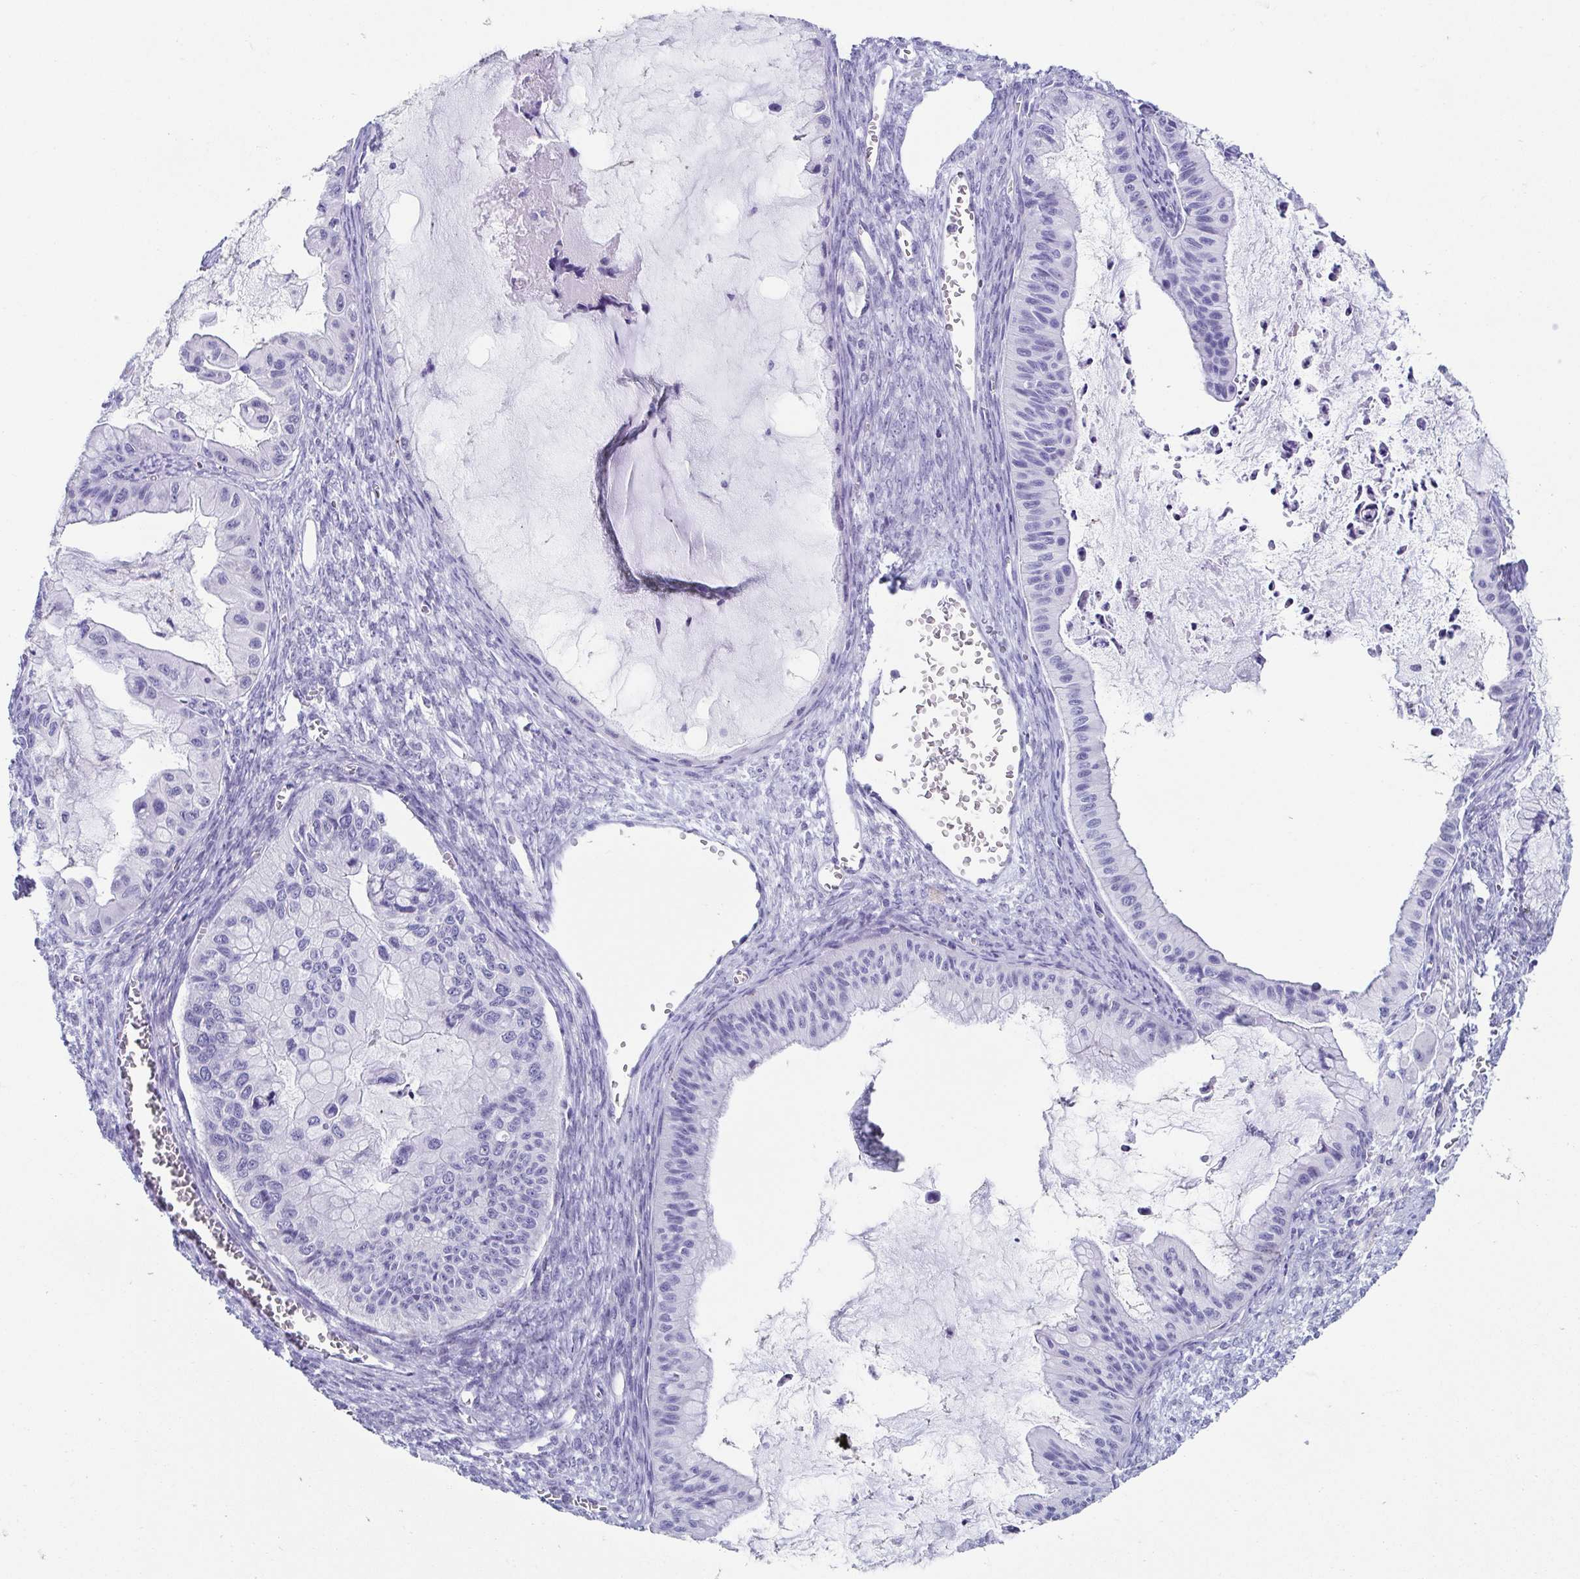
{"staining": {"intensity": "negative", "quantity": "none", "location": "none"}, "tissue": "ovarian cancer", "cell_type": "Tumor cells", "image_type": "cancer", "snomed": [{"axis": "morphology", "description": "Cystadenocarcinoma, mucinous, NOS"}, {"axis": "topography", "description": "Ovary"}], "caption": "This is an IHC photomicrograph of human ovarian cancer. There is no expression in tumor cells.", "gene": "TNNT2", "patient": {"sex": "female", "age": 72}}